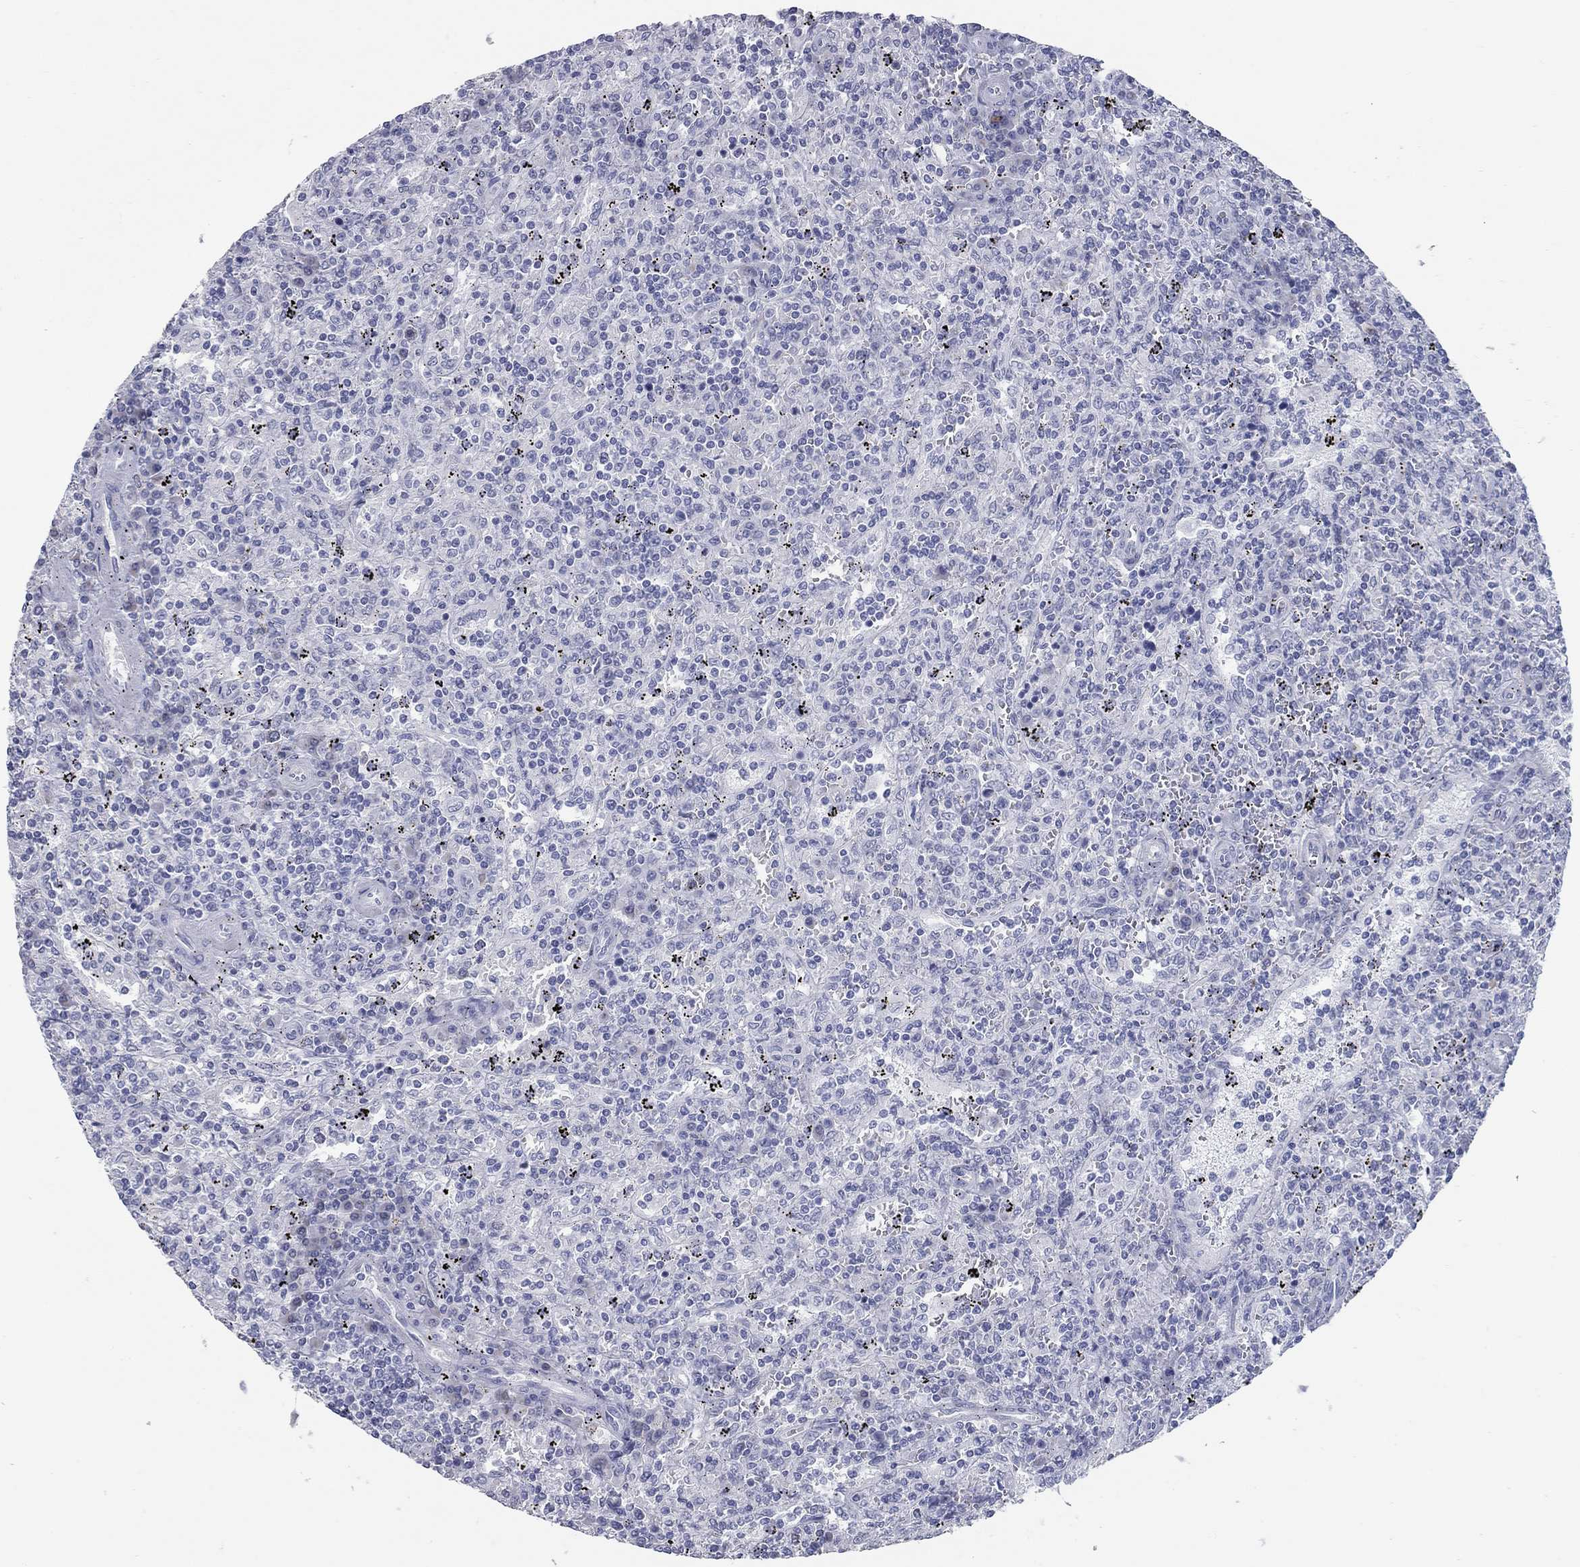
{"staining": {"intensity": "negative", "quantity": "none", "location": "none"}, "tissue": "lymphoma", "cell_type": "Tumor cells", "image_type": "cancer", "snomed": [{"axis": "morphology", "description": "Malignant lymphoma, non-Hodgkin's type, Low grade"}, {"axis": "topography", "description": "Spleen"}], "caption": "Lymphoma was stained to show a protein in brown. There is no significant expression in tumor cells.", "gene": "TAC1", "patient": {"sex": "male", "age": 62}}